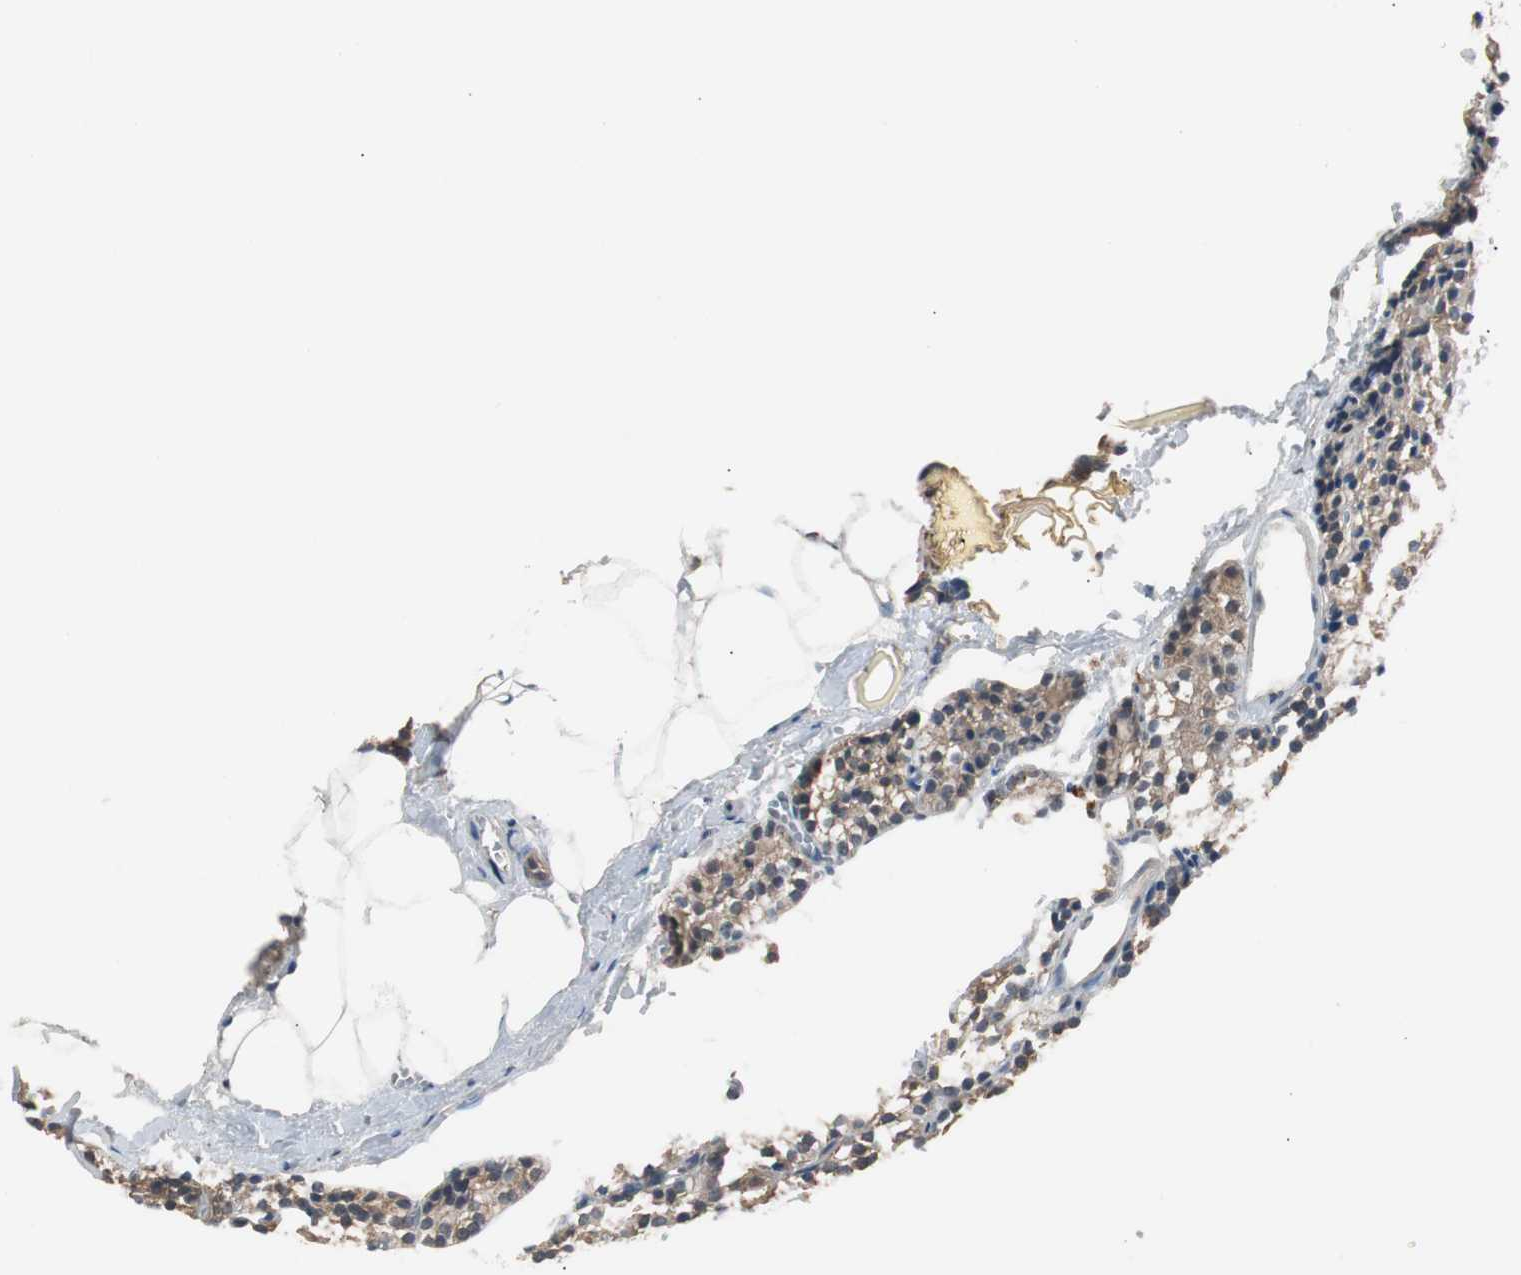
{"staining": {"intensity": "weak", "quantity": ">75%", "location": "cytoplasmic/membranous"}, "tissue": "parathyroid gland", "cell_type": "Glandular cells", "image_type": "normal", "snomed": [{"axis": "morphology", "description": "Normal tissue, NOS"}, {"axis": "topography", "description": "Parathyroid gland"}], "caption": "The immunohistochemical stain labels weak cytoplasmic/membranous expression in glandular cells of benign parathyroid gland.", "gene": "ZMPSTE24", "patient": {"sex": "female", "age": 50}}